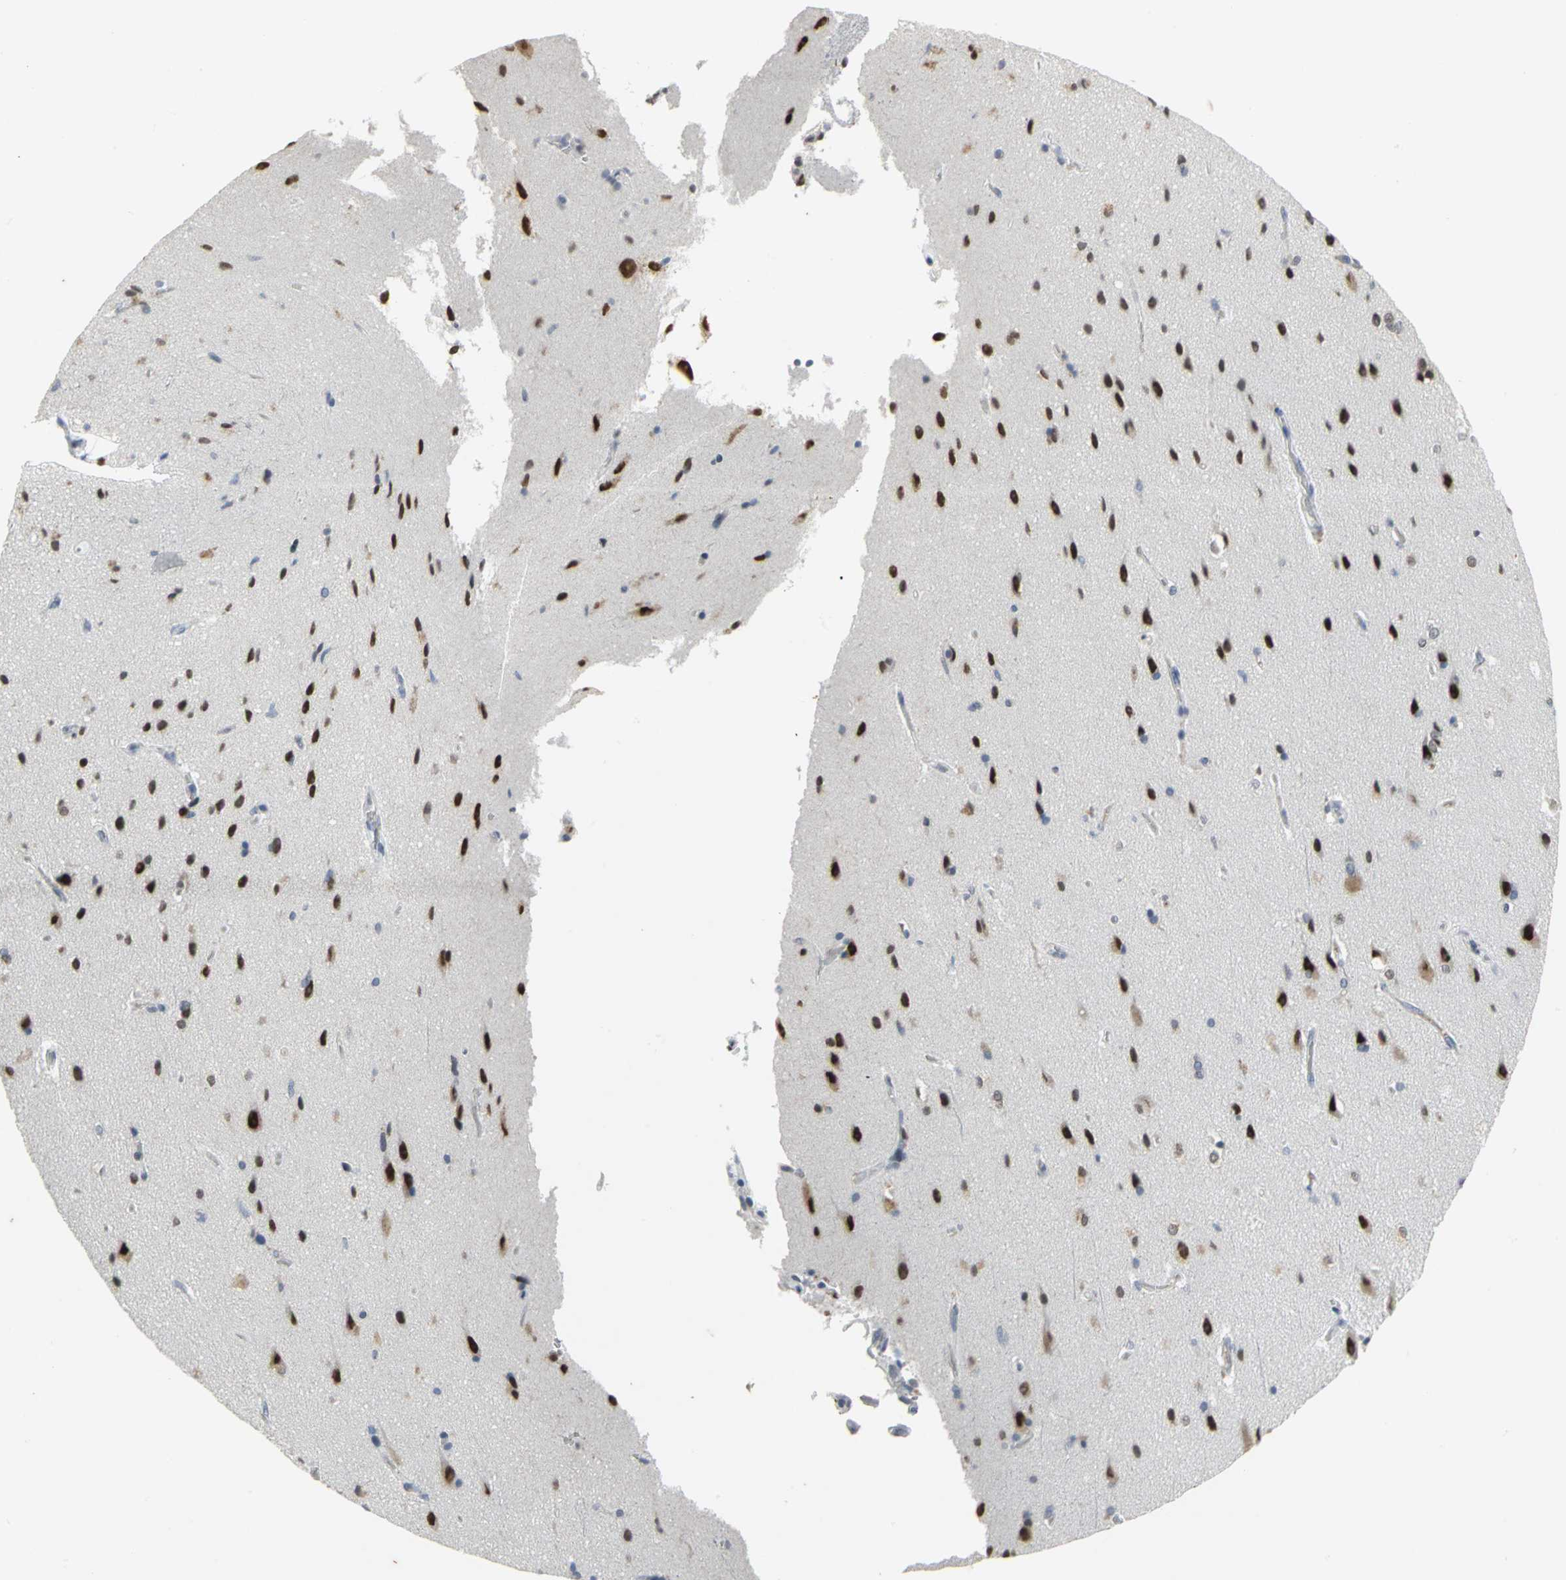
{"staining": {"intensity": "negative", "quantity": "none", "location": "none"}, "tissue": "cerebral cortex", "cell_type": "Endothelial cells", "image_type": "normal", "snomed": [{"axis": "morphology", "description": "Normal tissue, NOS"}, {"axis": "topography", "description": "Cerebral cortex"}], "caption": "The immunohistochemistry image has no significant staining in endothelial cells of cerebral cortex. (Immunohistochemistry, brightfield microscopy, high magnification).", "gene": "ZIC1", "patient": {"sex": "male", "age": 62}}